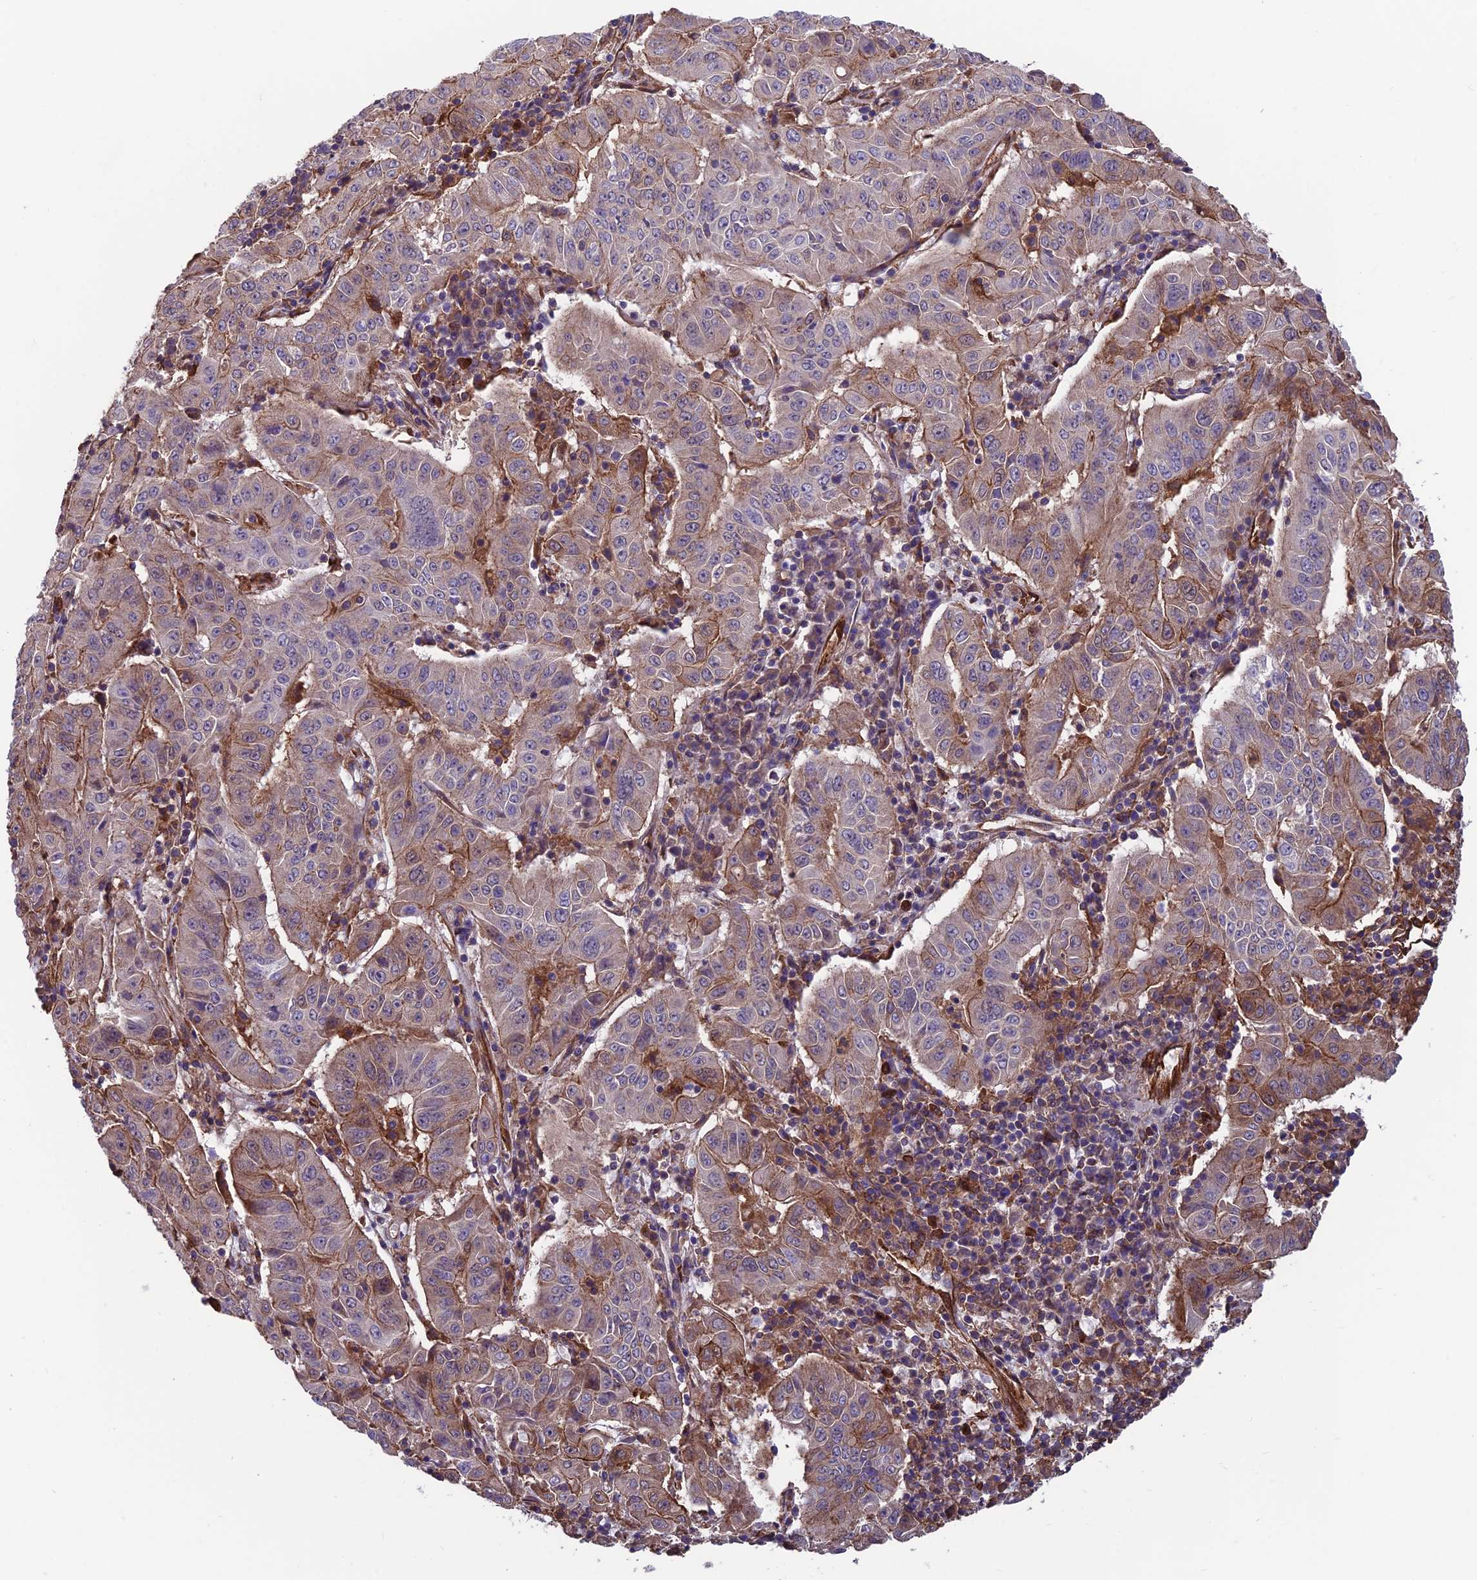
{"staining": {"intensity": "moderate", "quantity": "25%-75%", "location": "cytoplasmic/membranous"}, "tissue": "pancreatic cancer", "cell_type": "Tumor cells", "image_type": "cancer", "snomed": [{"axis": "morphology", "description": "Adenocarcinoma, NOS"}, {"axis": "topography", "description": "Pancreas"}], "caption": "Tumor cells demonstrate medium levels of moderate cytoplasmic/membranous staining in about 25%-75% of cells in pancreatic cancer.", "gene": "RTN4RL1", "patient": {"sex": "male", "age": 63}}